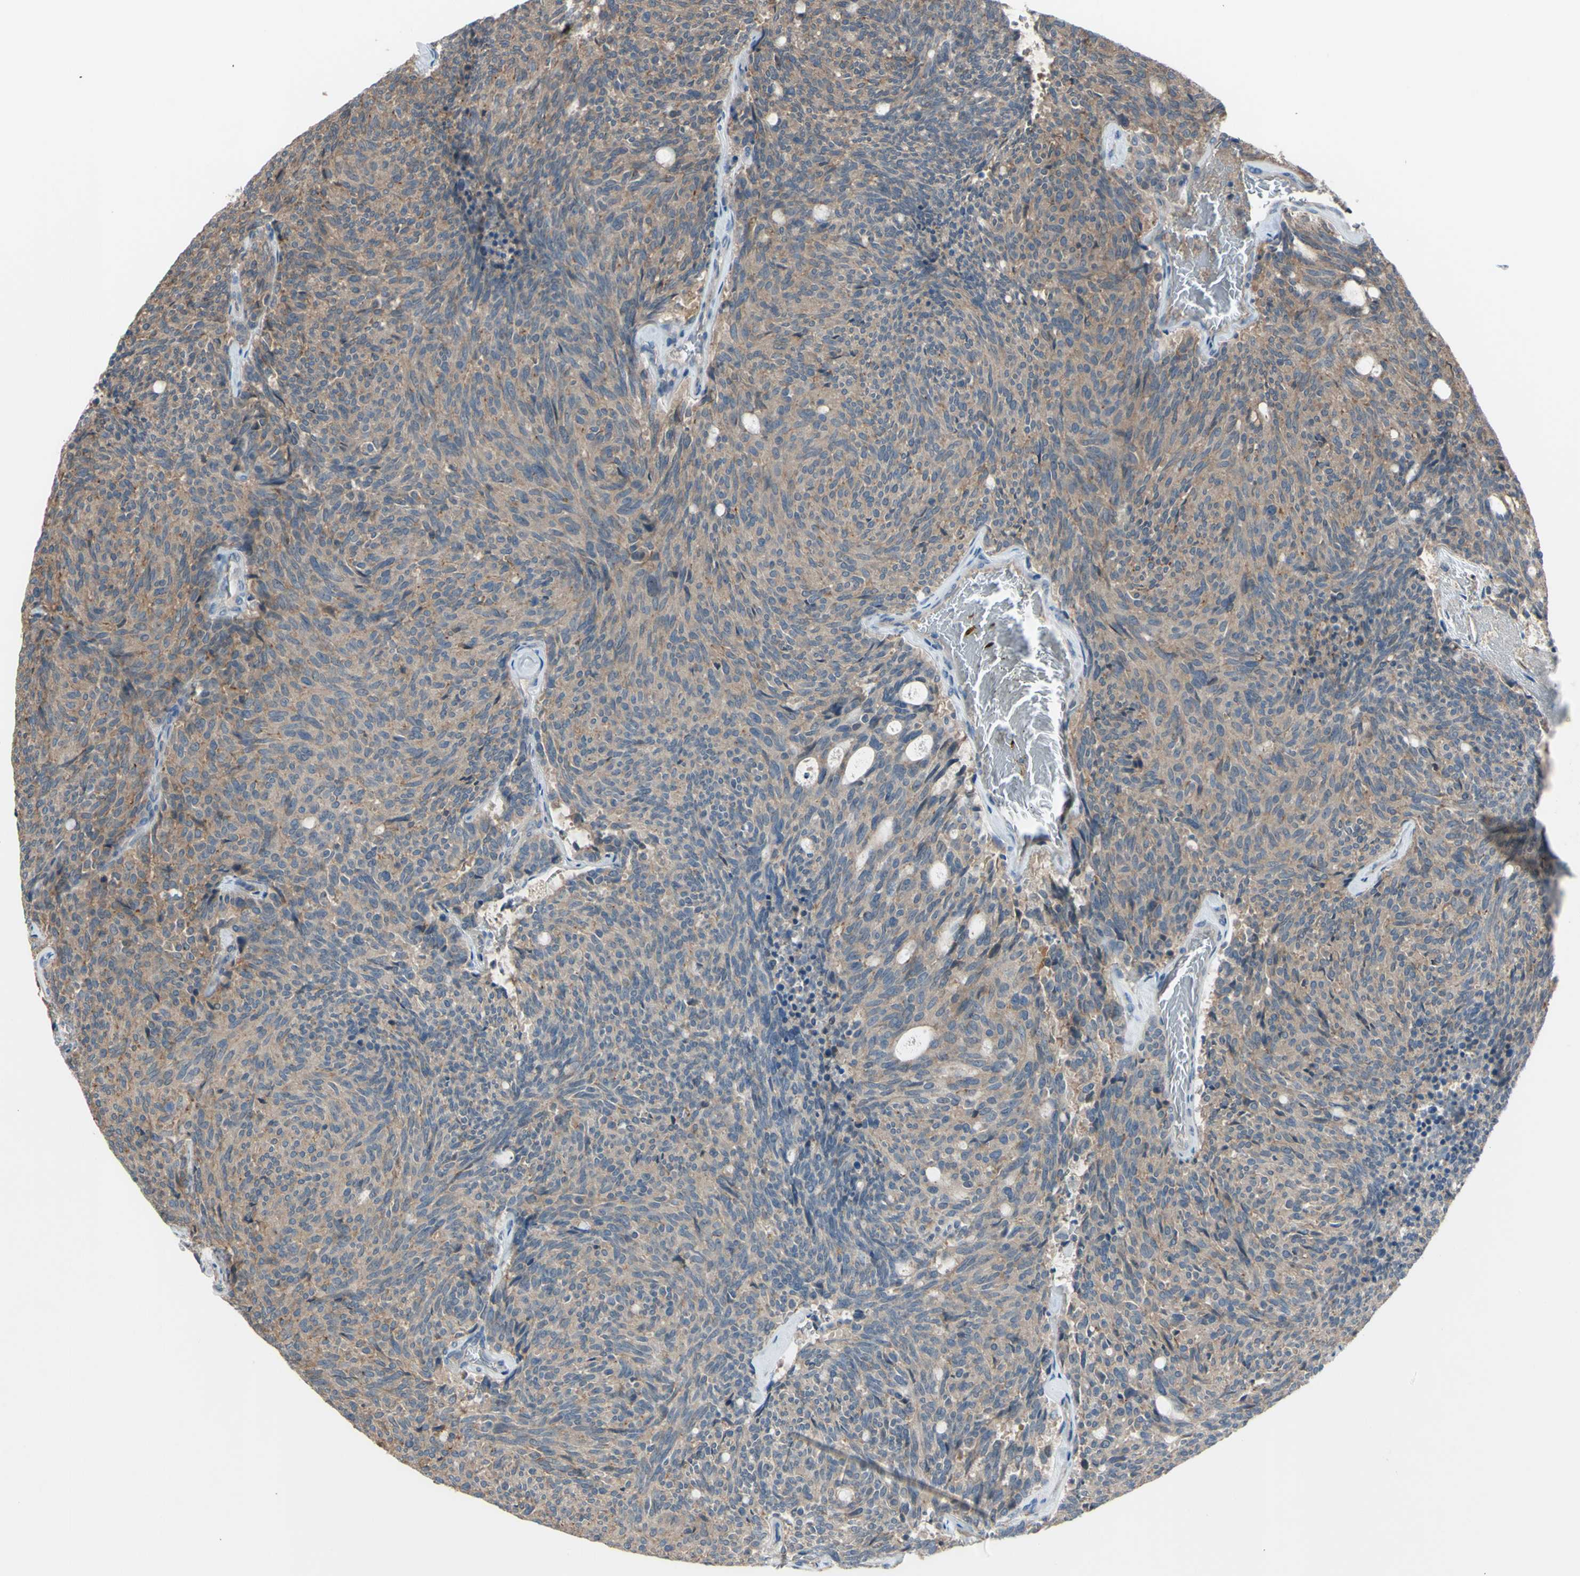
{"staining": {"intensity": "moderate", "quantity": ">75%", "location": "cytoplasmic/membranous"}, "tissue": "carcinoid", "cell_type": "Tumor cells", "image_type": "cancer", "snomed": [{"axis": "morphology", "description": "Carcinoid, malignant, NOS"}, {"axis": "topography", "description": "Pancreas"}], "caption": "Immunohistochemistry histopathology image of human malignant carcinoid stained for a protein (brown), which demonstrates medium levels of moderate cytoplasmic/membranous staining in about >75% of tumor cells.", "gene": "AFP", "patient": {"sex": "female", "age": 54}}